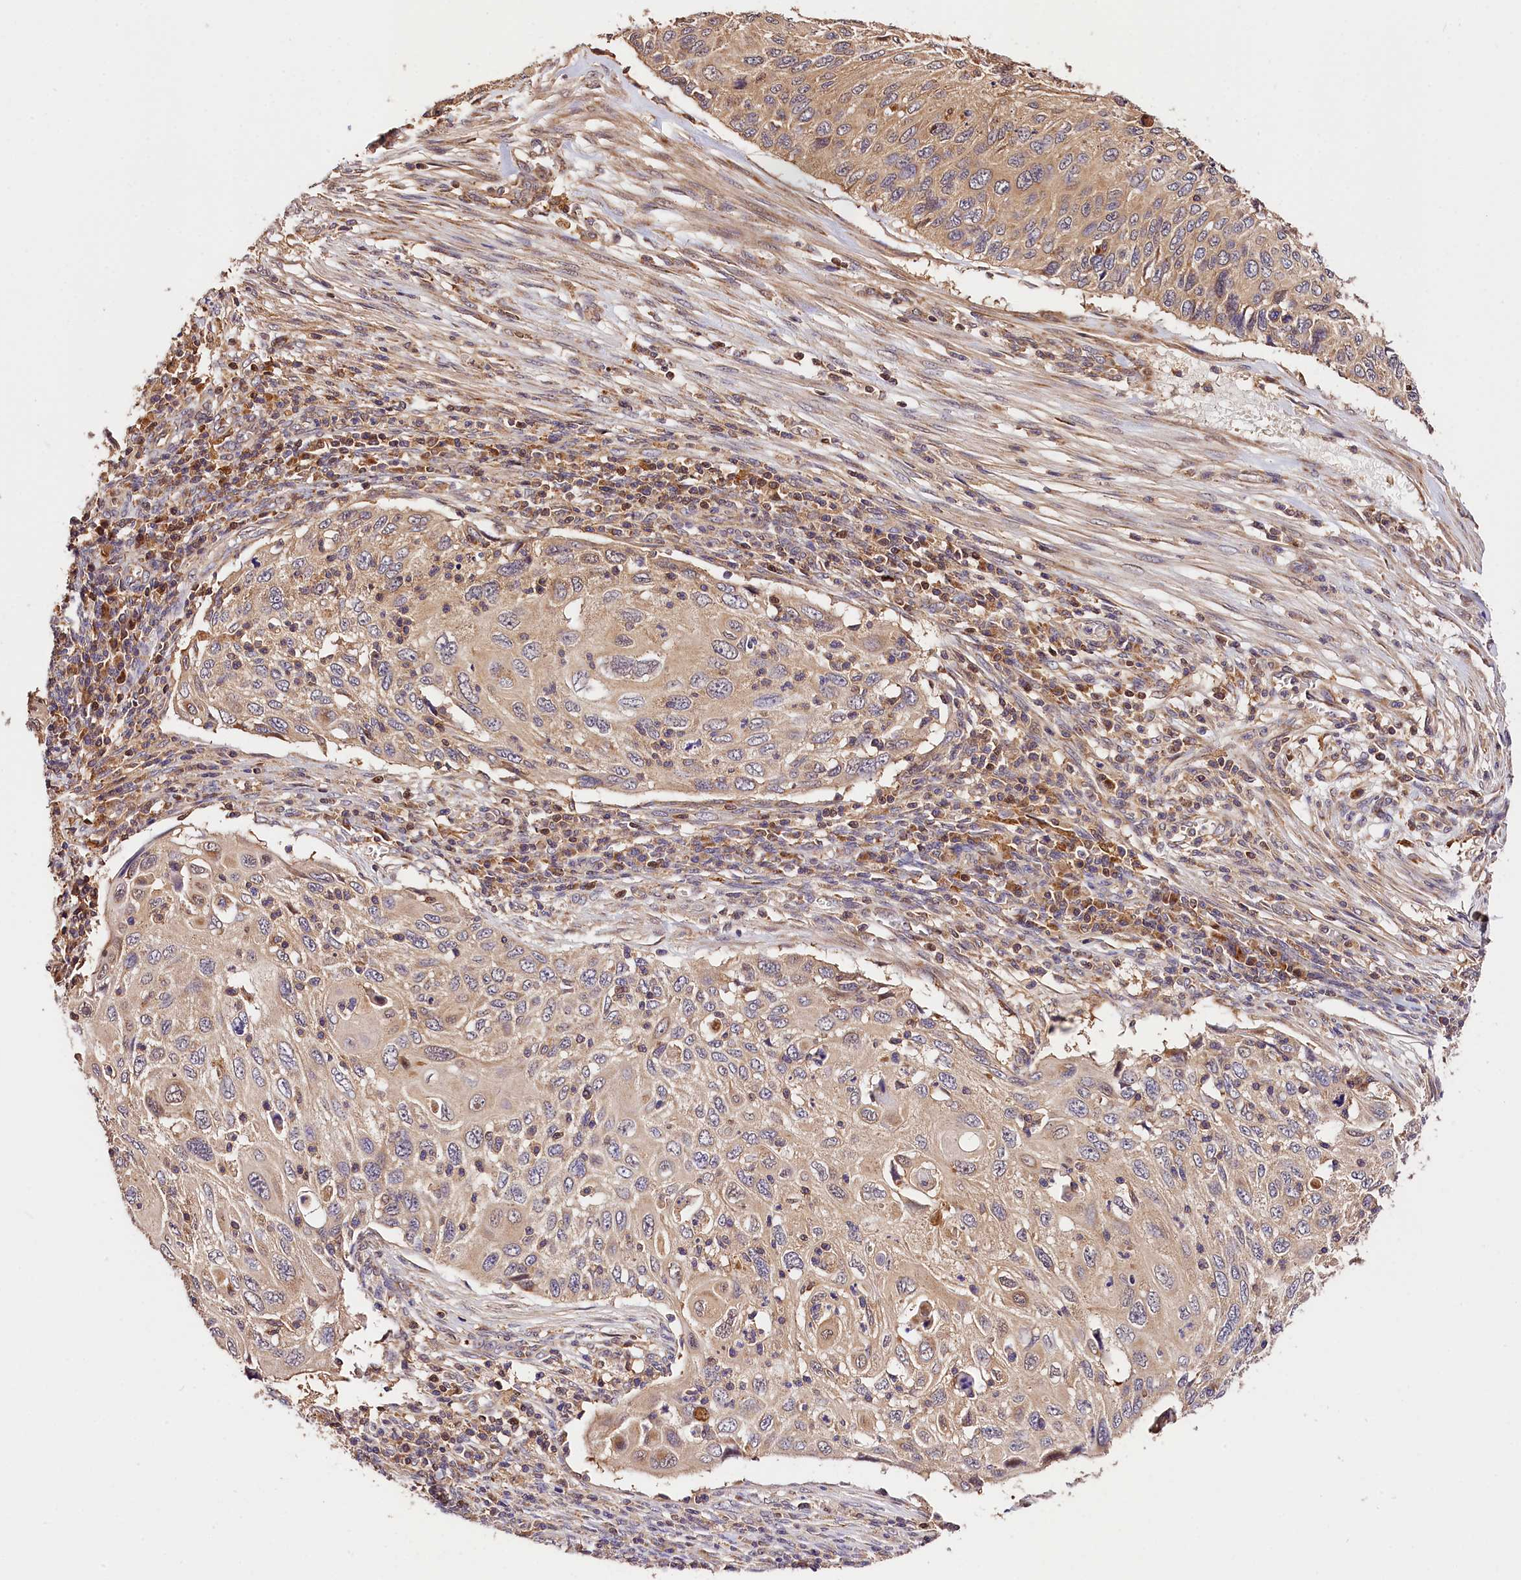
{"staining": {"intensity": "weak", "quantity": "25%-75%", "location": "cytoplasmic/membranous"}, "tissue": "cervical cancer", "cell_type": "Tumor cells", "image_type": "cancer", "snomed": [{"axis": "morphology", "description": "Squamous cell carcinoma, NOS"}, {"axis": "topography", "description": "Cervix"}], "caption": "The histopathology image displays a brown stain indicating the presence of a protein in the cytoplasmic/membranous of tumor cells in cervical cancer.", "gene": "KPTN", "patient": {"sex": "female", "age": 70}}